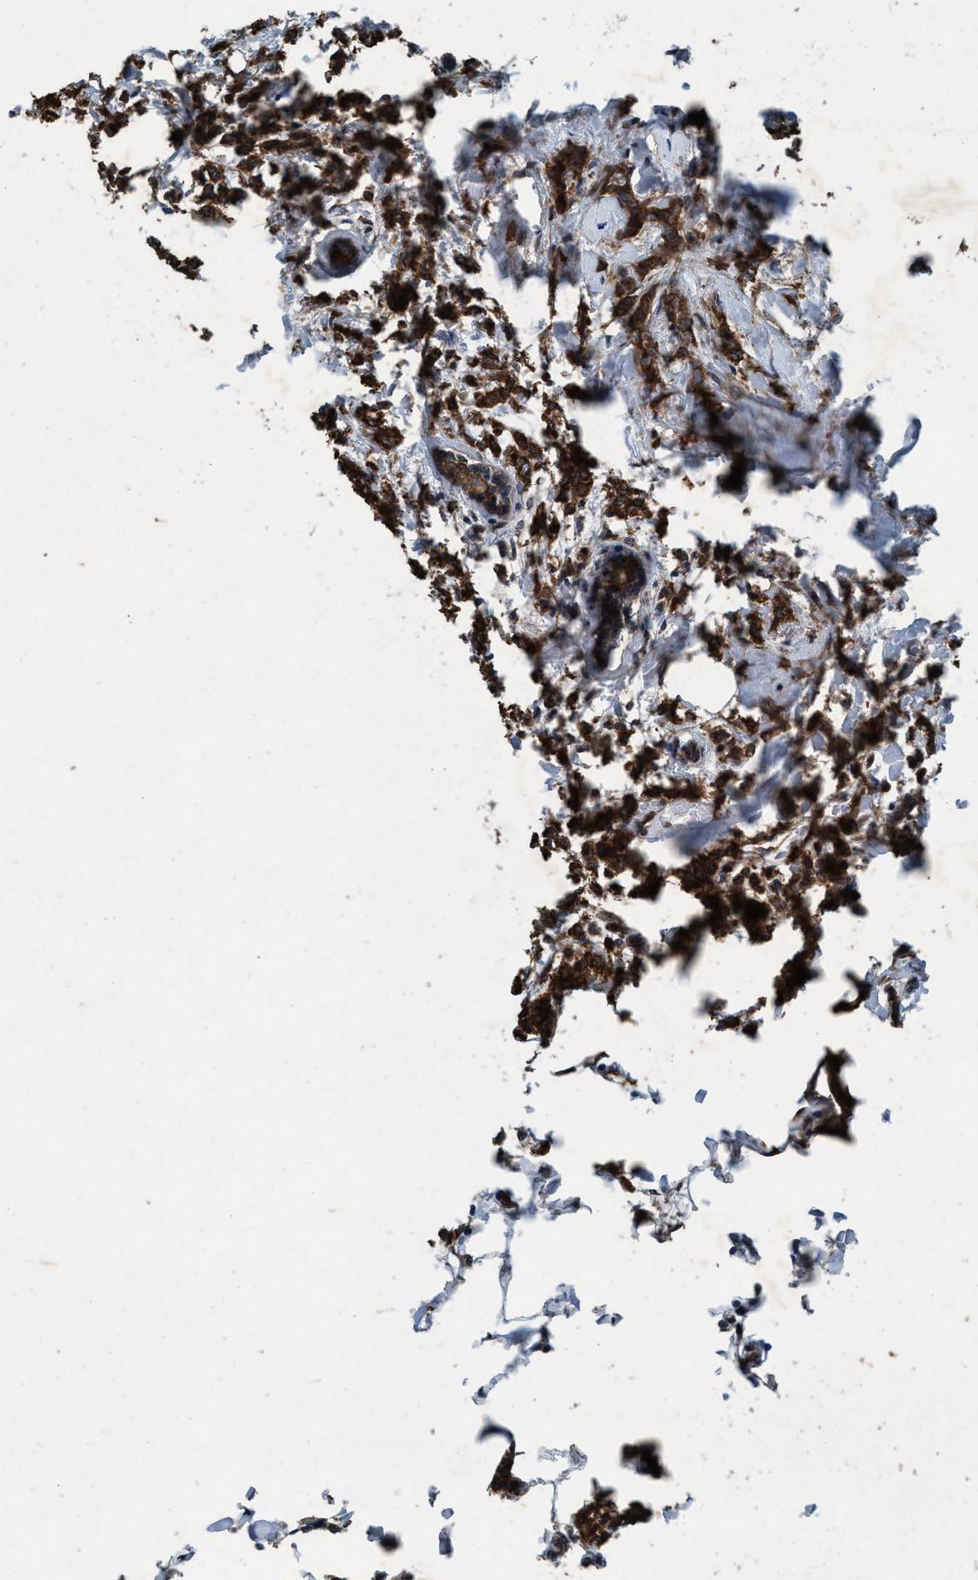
{"staining": {"intensity": "strong", "quantity": ">75%", "location": "cytoplasmic/membranous"}, "tissue": "breast cancer", "cell_type": "Tumor cells", "image_type": "cancer", "snomed": [{"axis": "morphology", "description": "Lobular carcinoma, in situ"}, {"axis": "morphology", "description": "Lobular carcinoma"}, {"axis": "topography", "description": "Breast"}], "caption": "This is a micrograph of immunohistochemistry (IHC) staining of breast cancer, which shows strong positivity in the cytoplasmic/membranous of tumor cells.", "gene": "AKT1S1", "patient": {"sex": "female", "age": 41}}